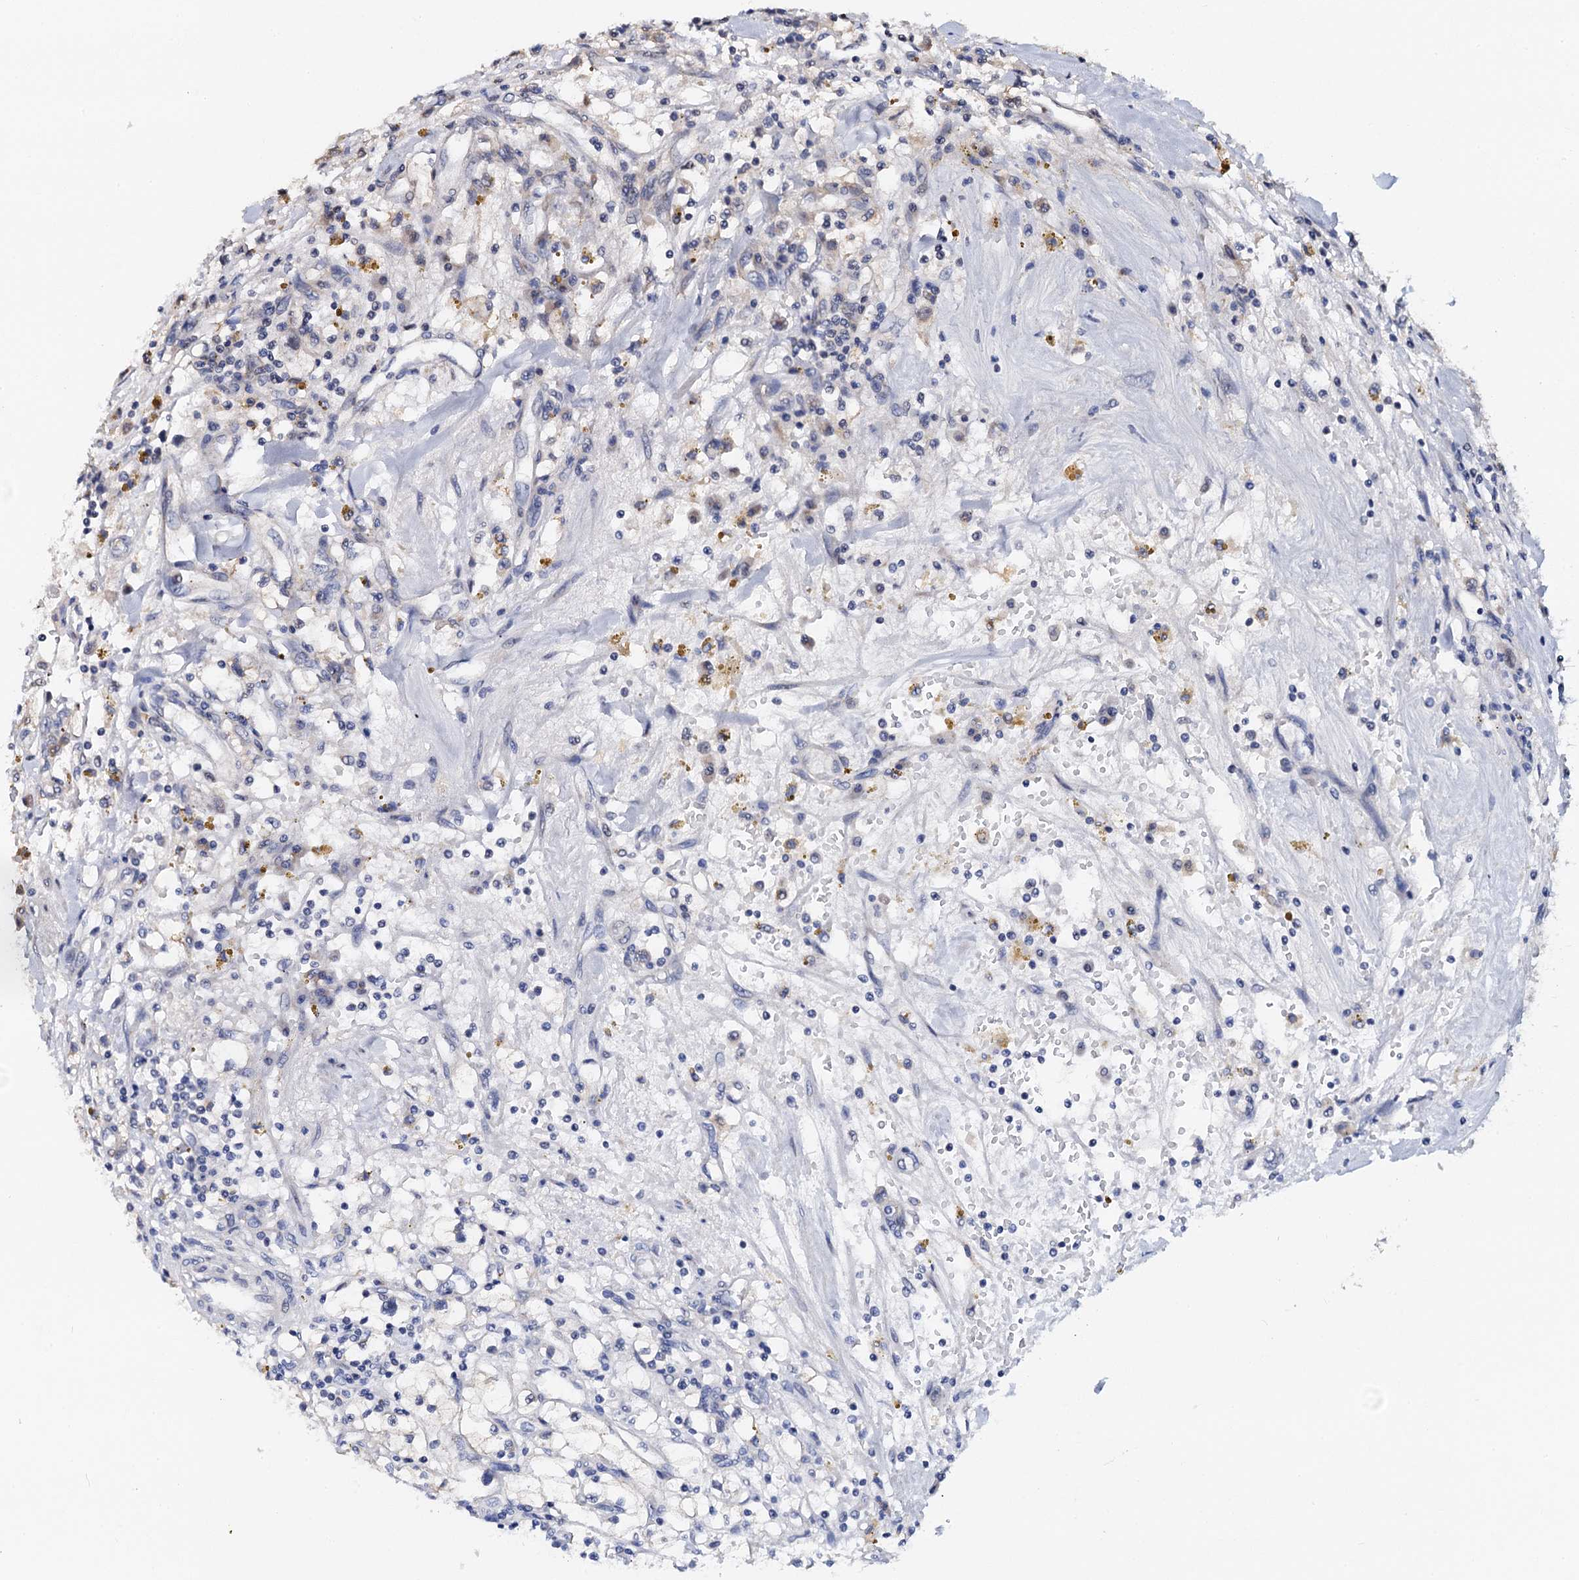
{"staining": {"intensity": "negative", "quantity": "none", "location": "none"}, "tissue": "renal cancer", "cell_type": "Tumor cells", "image_type": "cancer", "snomed": [{"axis": "morphology", "description": "Adenocarcinoma, NOS"}, {"axis": "topography", "description": "Kidney"}], "caption": "DAB (3,3'-diaminobenzidine) immunohistochemical staining of adenocarcinoma (renal) exhibits no significant positivity in tumor cells.", "gene": "MIER2", "patient": {"sex": "male", "age": 56}}